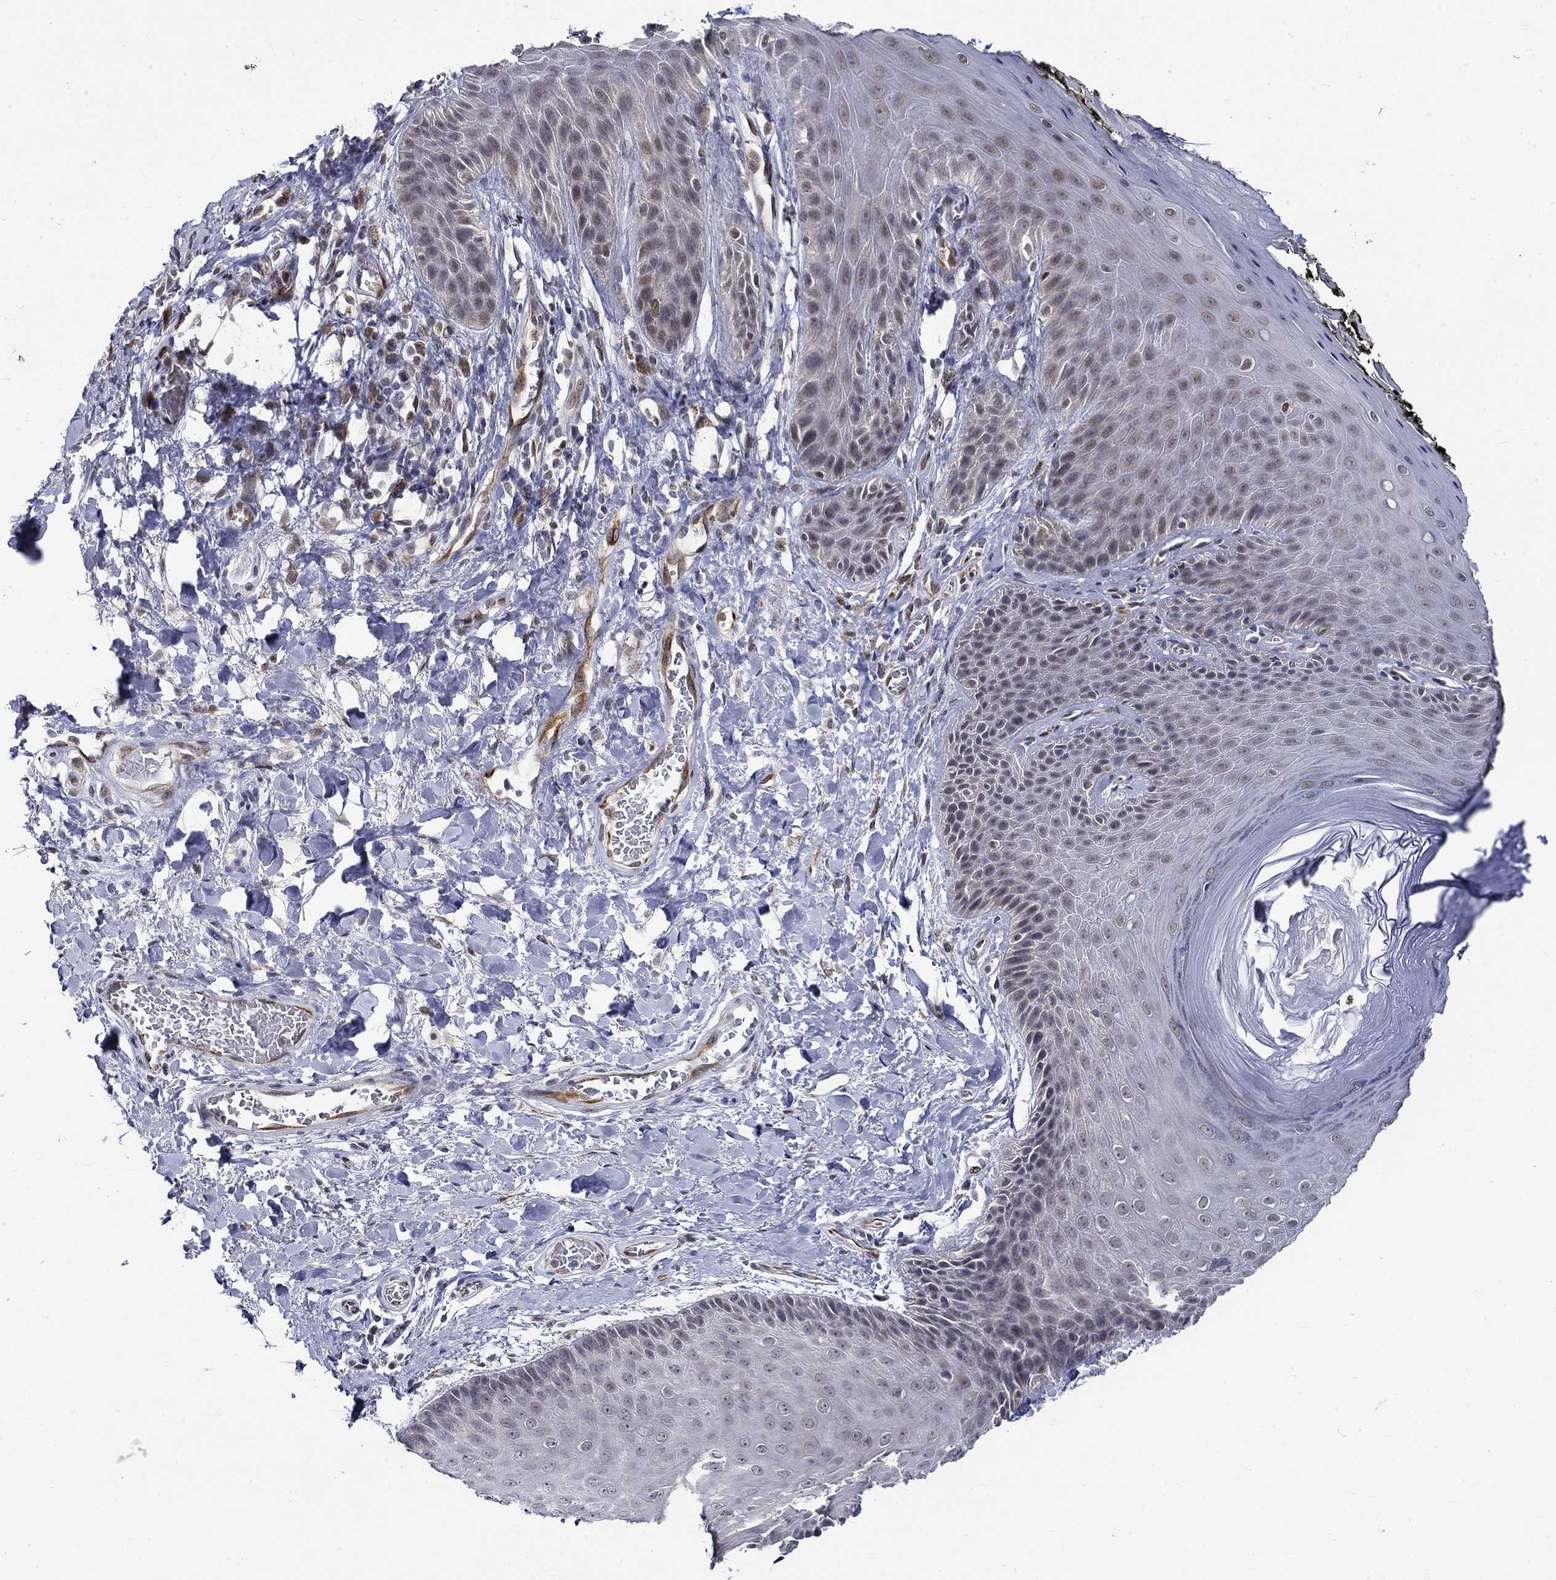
{"staining": {"intensity": "moderate", "quantity": "<25%", "location": "nuclear"}, "tissue": "skin", "cell_type": "Epidermal cells", "image_type": "normal", "snomed": [{"axis": "morphology", "description": "Normal tissue, NOS"}, {"axis": "topography", "description": "Anal"}, {"axis": "topography", "description": "Peripheral nerve tissue"}], "caption": "Epidermal cells reveal low levels of moderate nuclear positivity in about <25% of cells in unremarkable skin.", "gene": "ST6GALNAC1", "patient": {"sex": "male", "age": 53}}